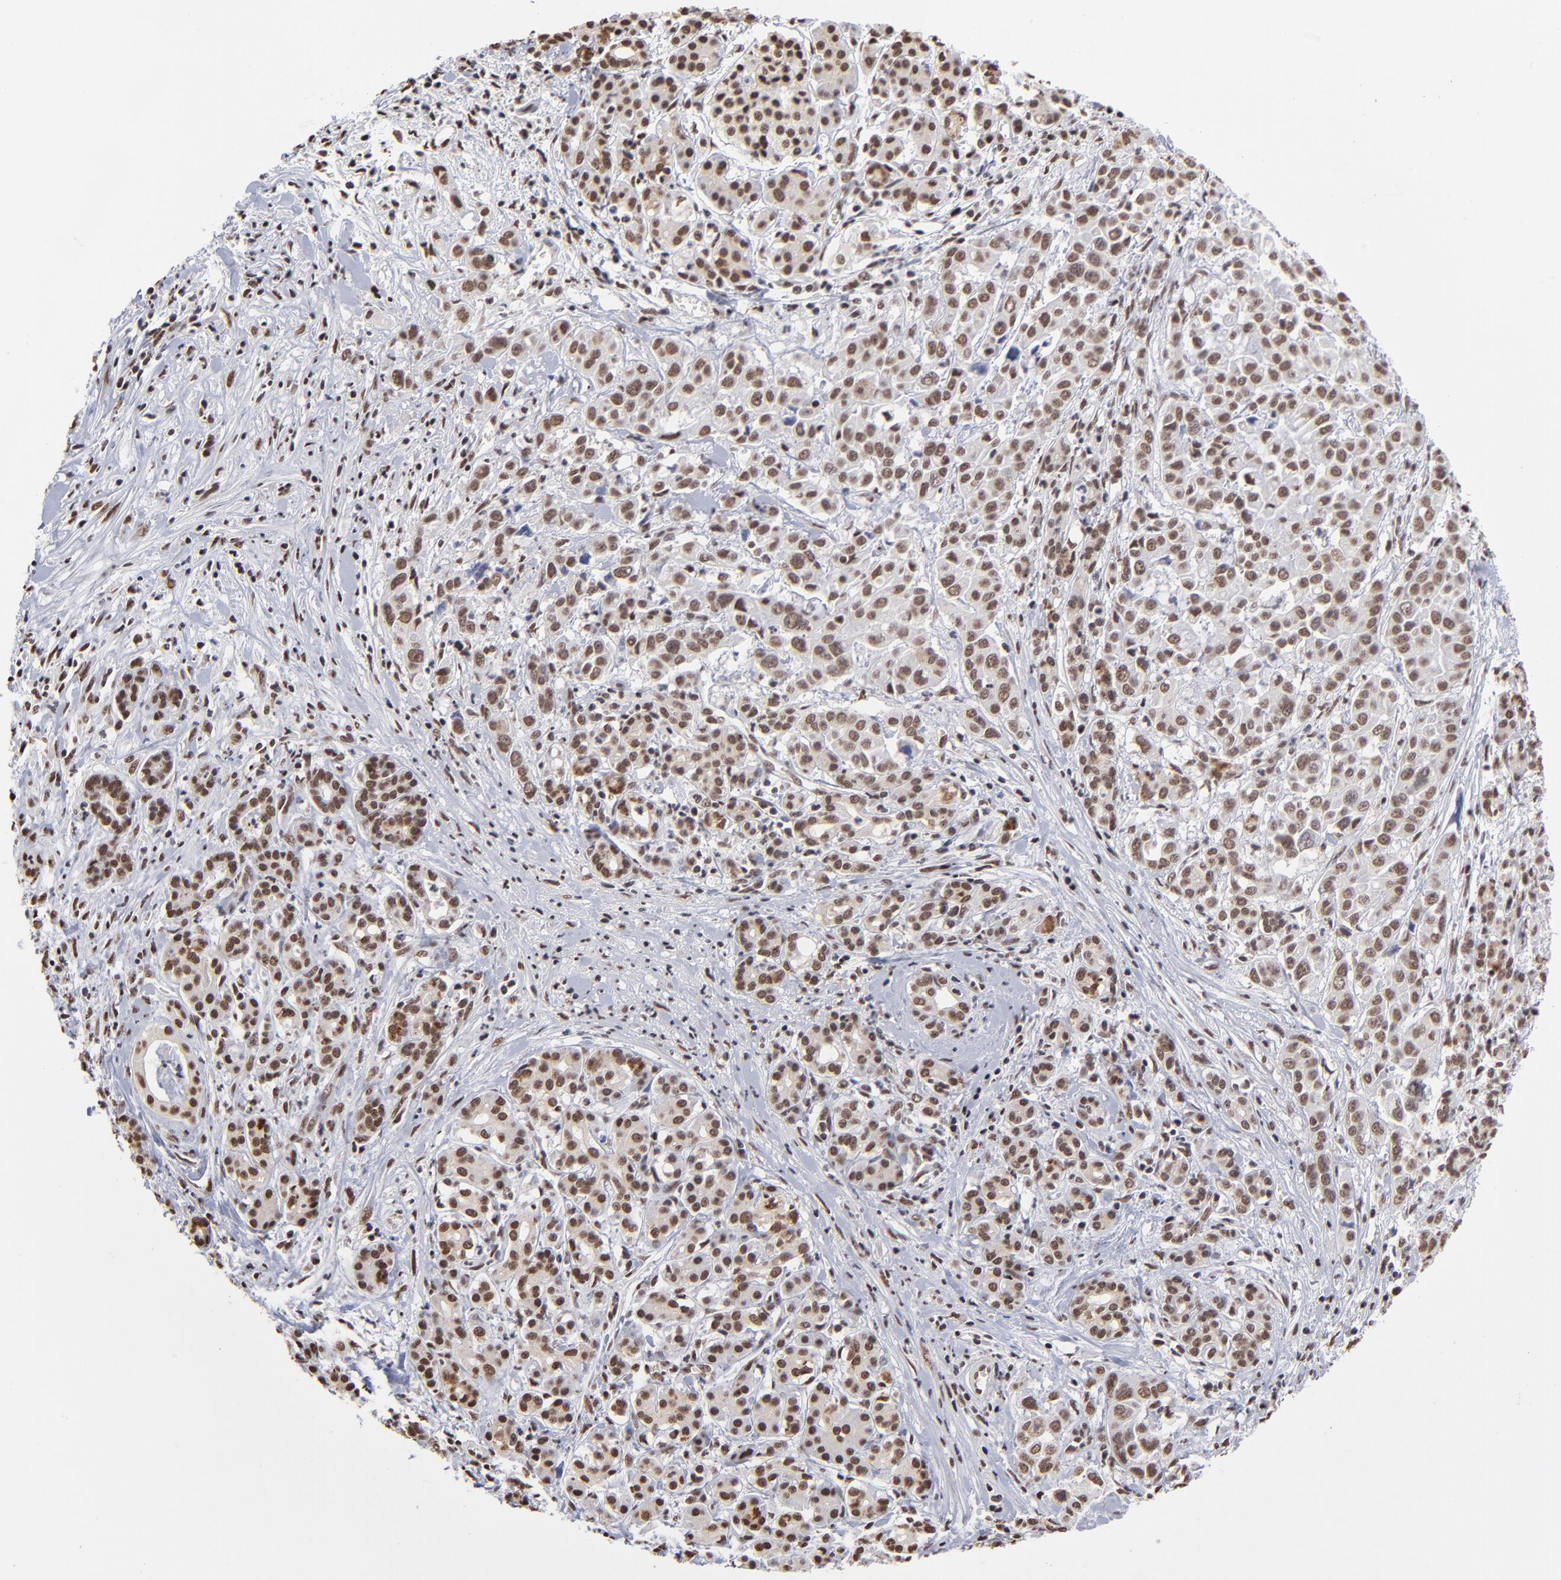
{"staining": {"intensity": "strong", "quantity": ">75%", "location": "nuclear"}, "tissue": "pancreatic cancer", "cell_type": "Tumor cells", "image_type": "cancer", "snomed": [{"axis": "morphology", "description": "Adenocarcinoma, NOS"}, {"axis": "topography", "description": "Pancreas"}], "caption": "Immunohistochemical staining of pancreatic cancer (adenocarcinoma) shows high levels of strong nuclear staining in approximately >75% of tumor cells.", "gene": "ZNF3", "patient": {"sex": "female", "age": 52}}